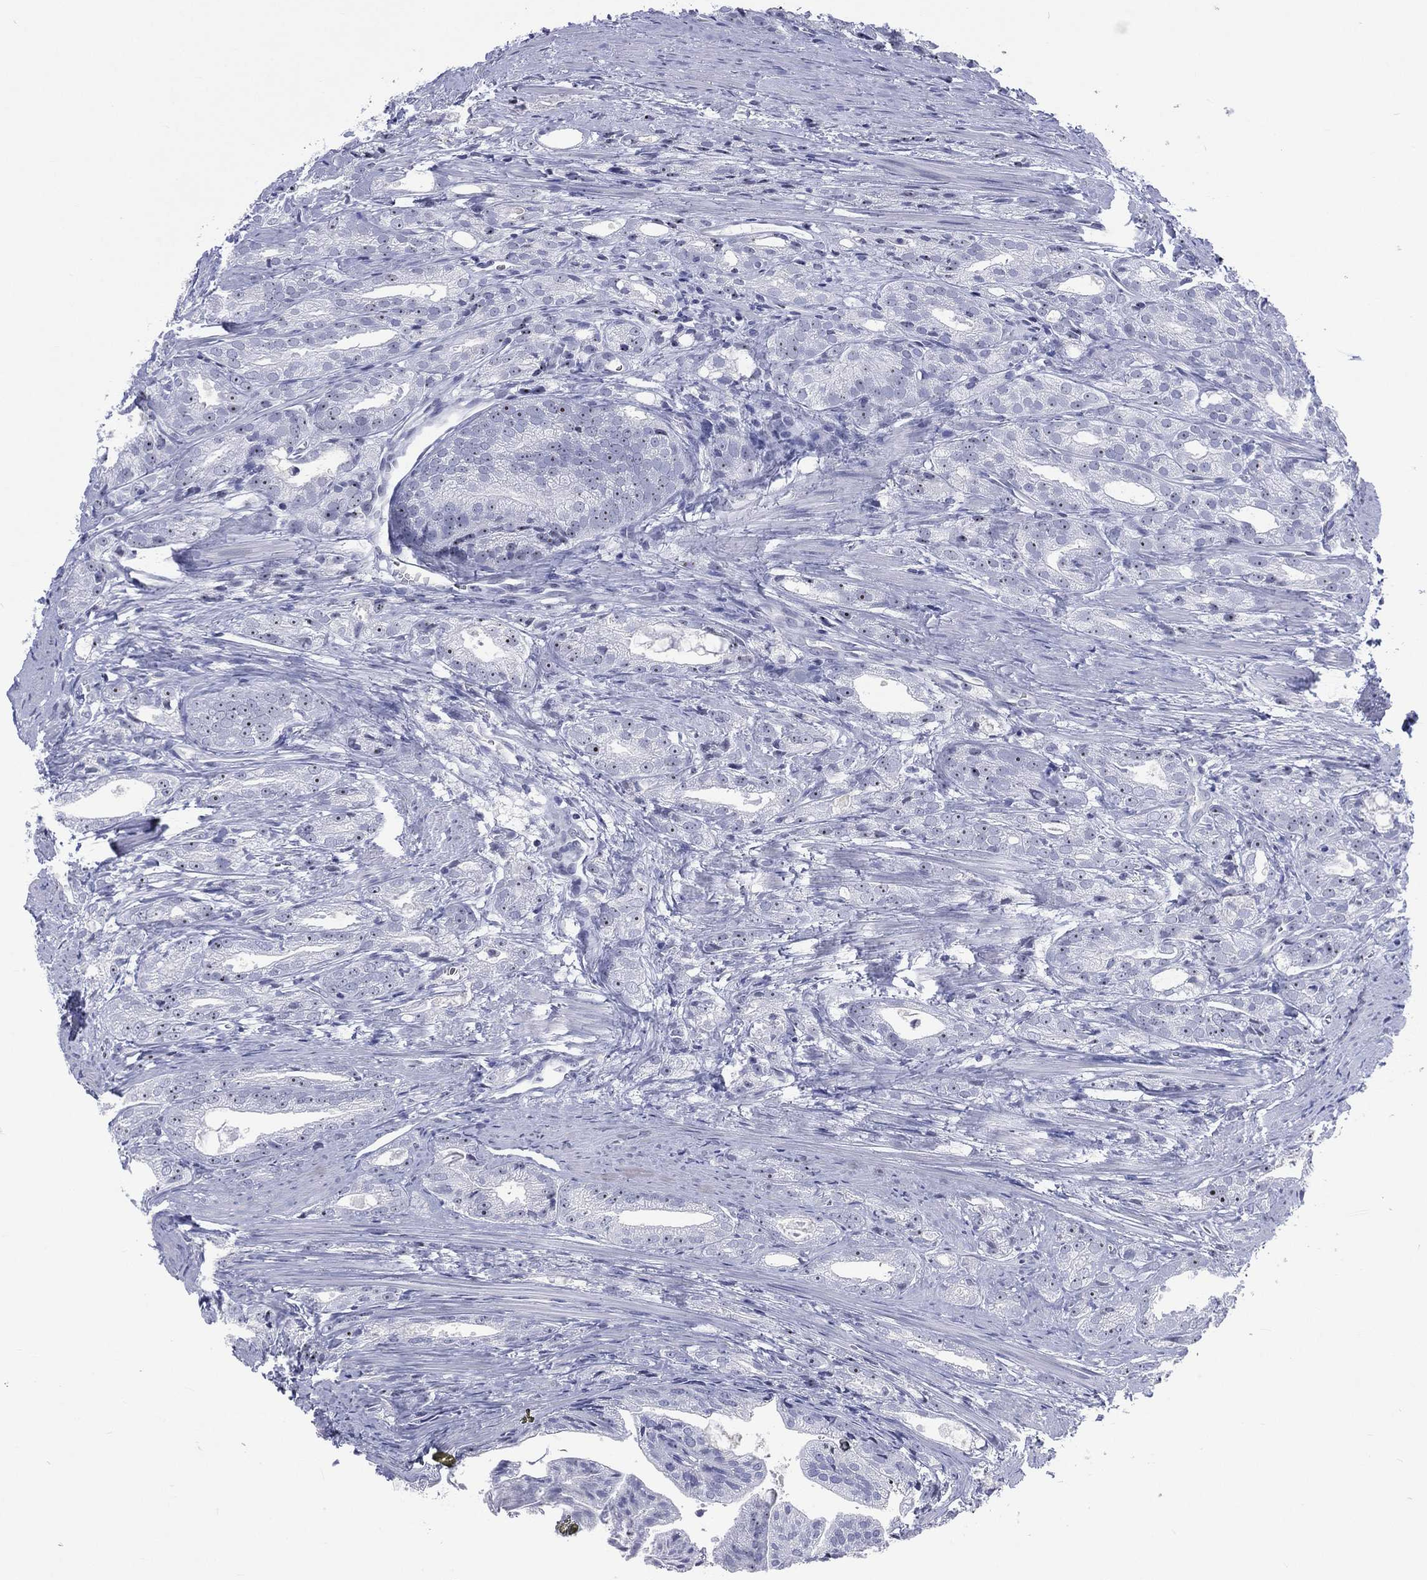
{"staining": {"intensity": "negative", "quantity": "none", "location": "none"}, "tissue": "prostate cancer", "cell_type": "Tumor cells", "image_type": "cancer", "snomed": [{"axis": "morphology", "description": "Adenocarcinoma, NOS"}, {"axis": "morphology", "description": "Adenocarcinoma, High grade"}, {"axis": "topography", "description": "Prostate"}], "caption": "Human adenocarcinoma (high-grade) (prostate) stained for a protein using immunohistochemistry (IHC) reveals no expression in tumor cells.", "gene": "SSX1", "patient": {"sex": "male", "age": 70}}